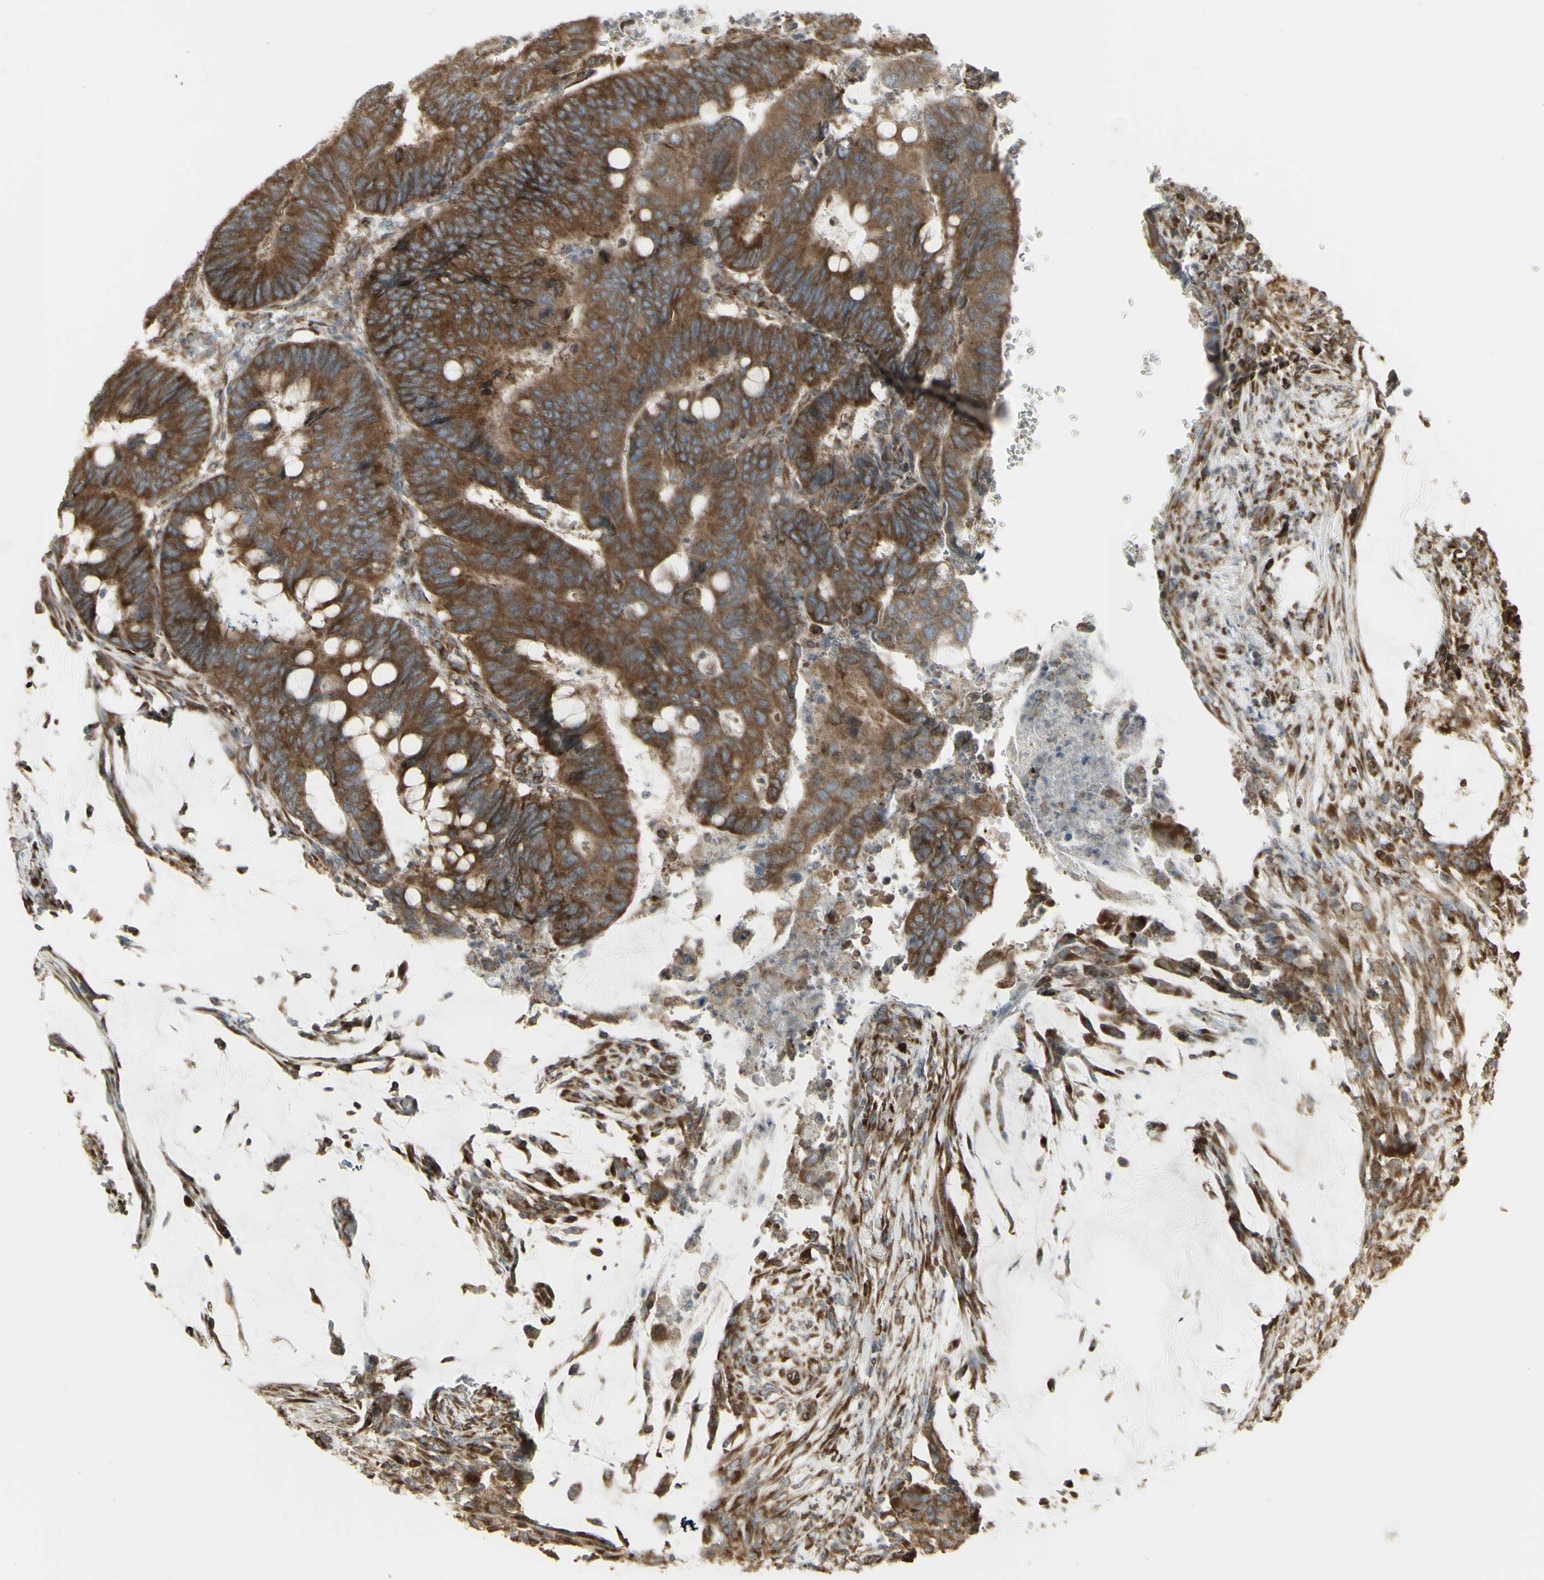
{"staining": {"intensity": "moderate", "quantity": ">75%", "location": "cytoplasmic/membranous"}, "tissue": "colorectal cancer", "cell_type": "Tumor cells", "image_type": "cancer", "snomed": [{"axis": "morphology", "description": "Normal tissue, NOS"}, {"axis": "morphology", "description": "Adenocarcinoma, NOS"}, {"axis": "topography", "description": "Rectum"}, {"axis": "topography", "description": "Peripheral nerve tissue"}], "caption": "DAB (3,3'-diaminobenzidine) immunohistochemical staining of adenocarcinoma (colorectal) shows moderate cytoplasmic/membranous protein expression in approximately >75% of tumor cells.", "gene": "FKBP3", "patient": {"sex": "male", "age": 92}}